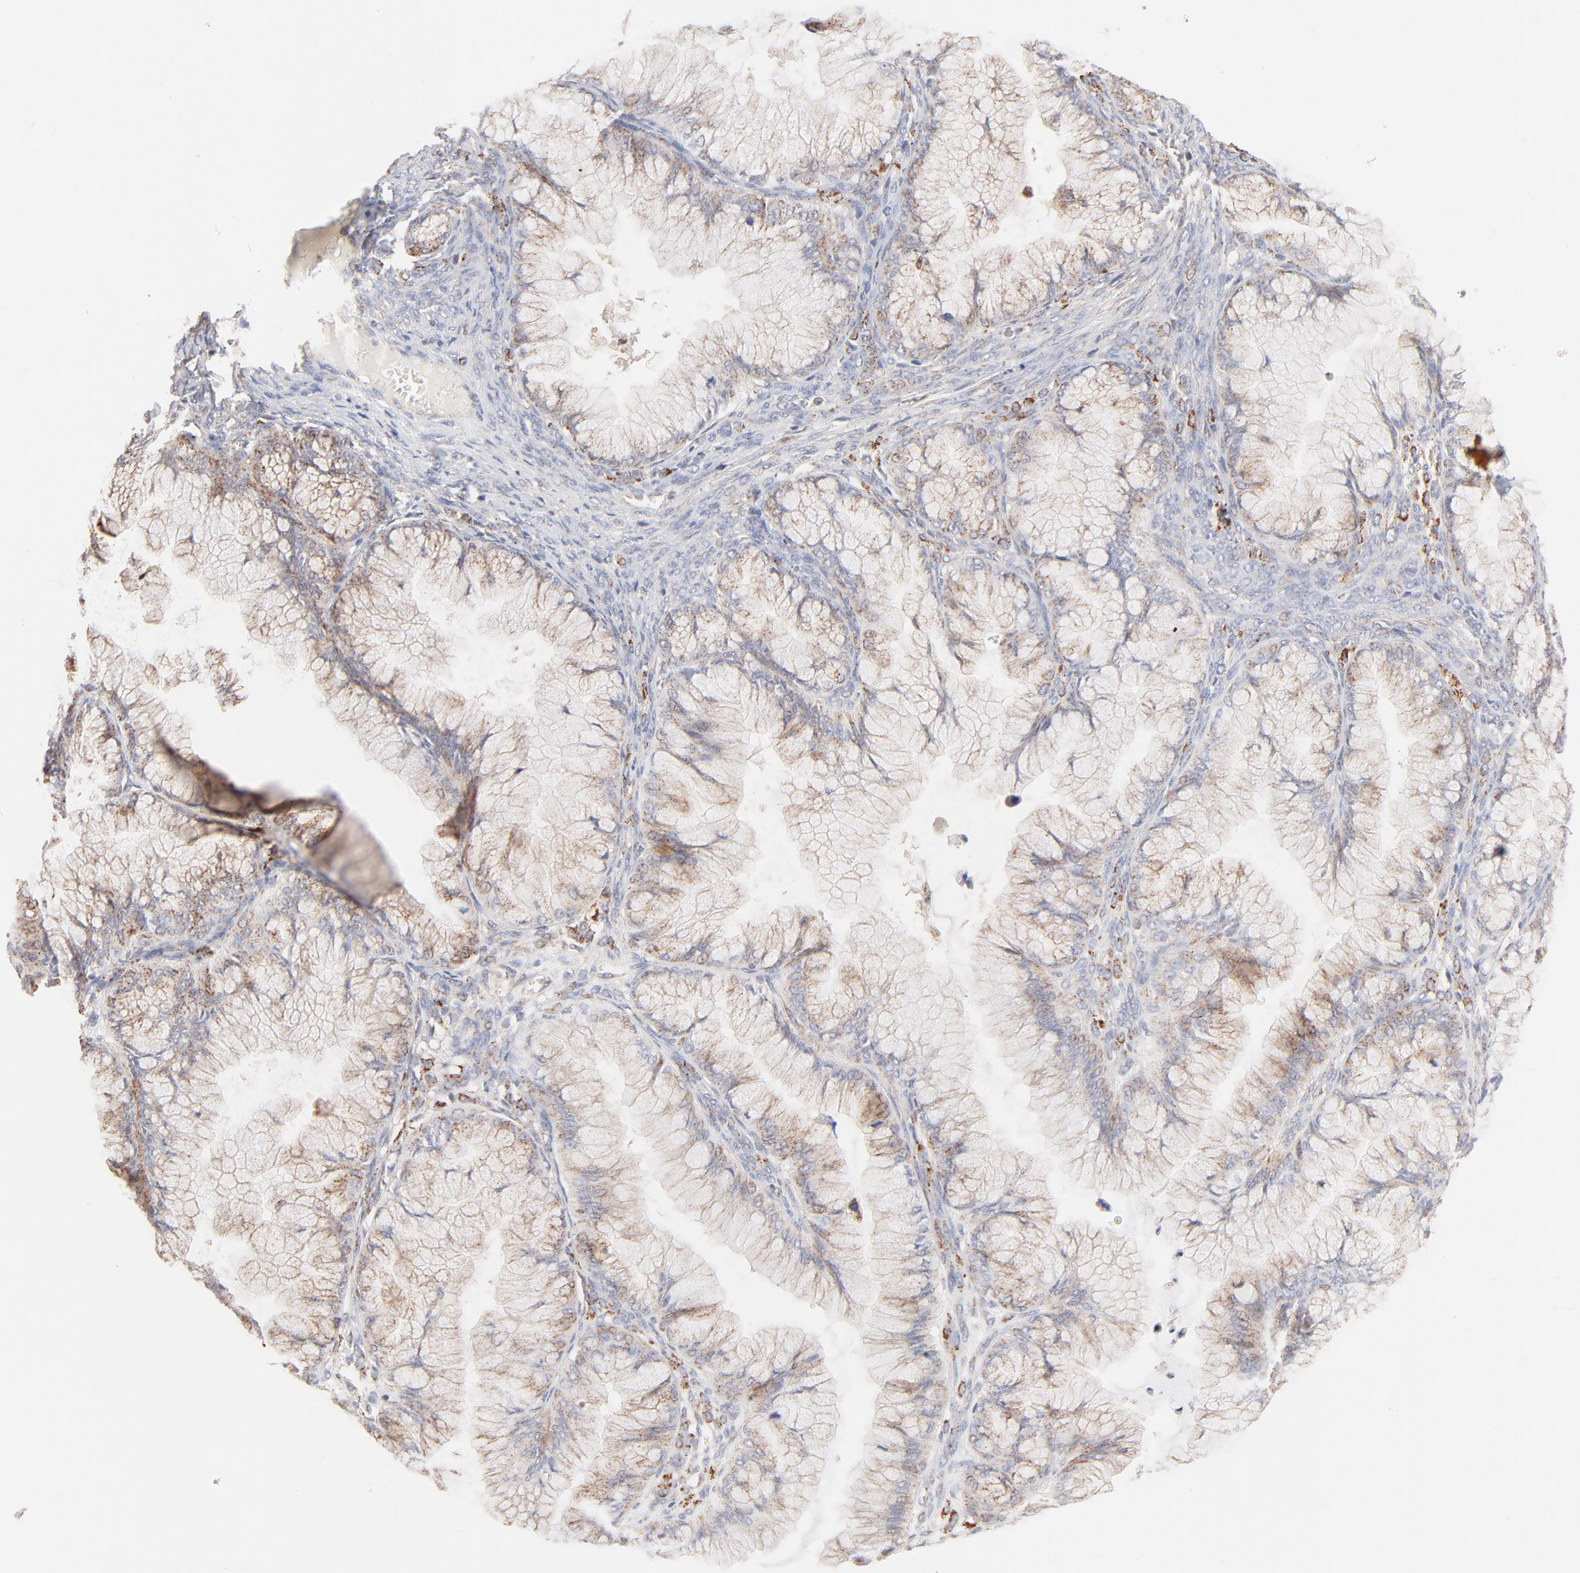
{"staining": {"intensity": "moderate", "quantity": ">75%", "location": "cytoplasmic/membranous"}, "tissue": "ovarian cancer", "cell_type": "Tumor cells", "image_type": "cancer", "snomed": [{"axis": "morphology", "description": "Cystadenocarcinoma, mucinous, NOS"}, {"axis": "topography", "description": "Ovary"}], "caption": "Protein staining of mucinous cystadenocarcinoma (ovarian) tissue demonstrates moderate cytoplasmic/membranous positivity in approximately >75% of tumor cells.", "gene": "CSPG4", "patient": {"sex": "female", "age": 63}}